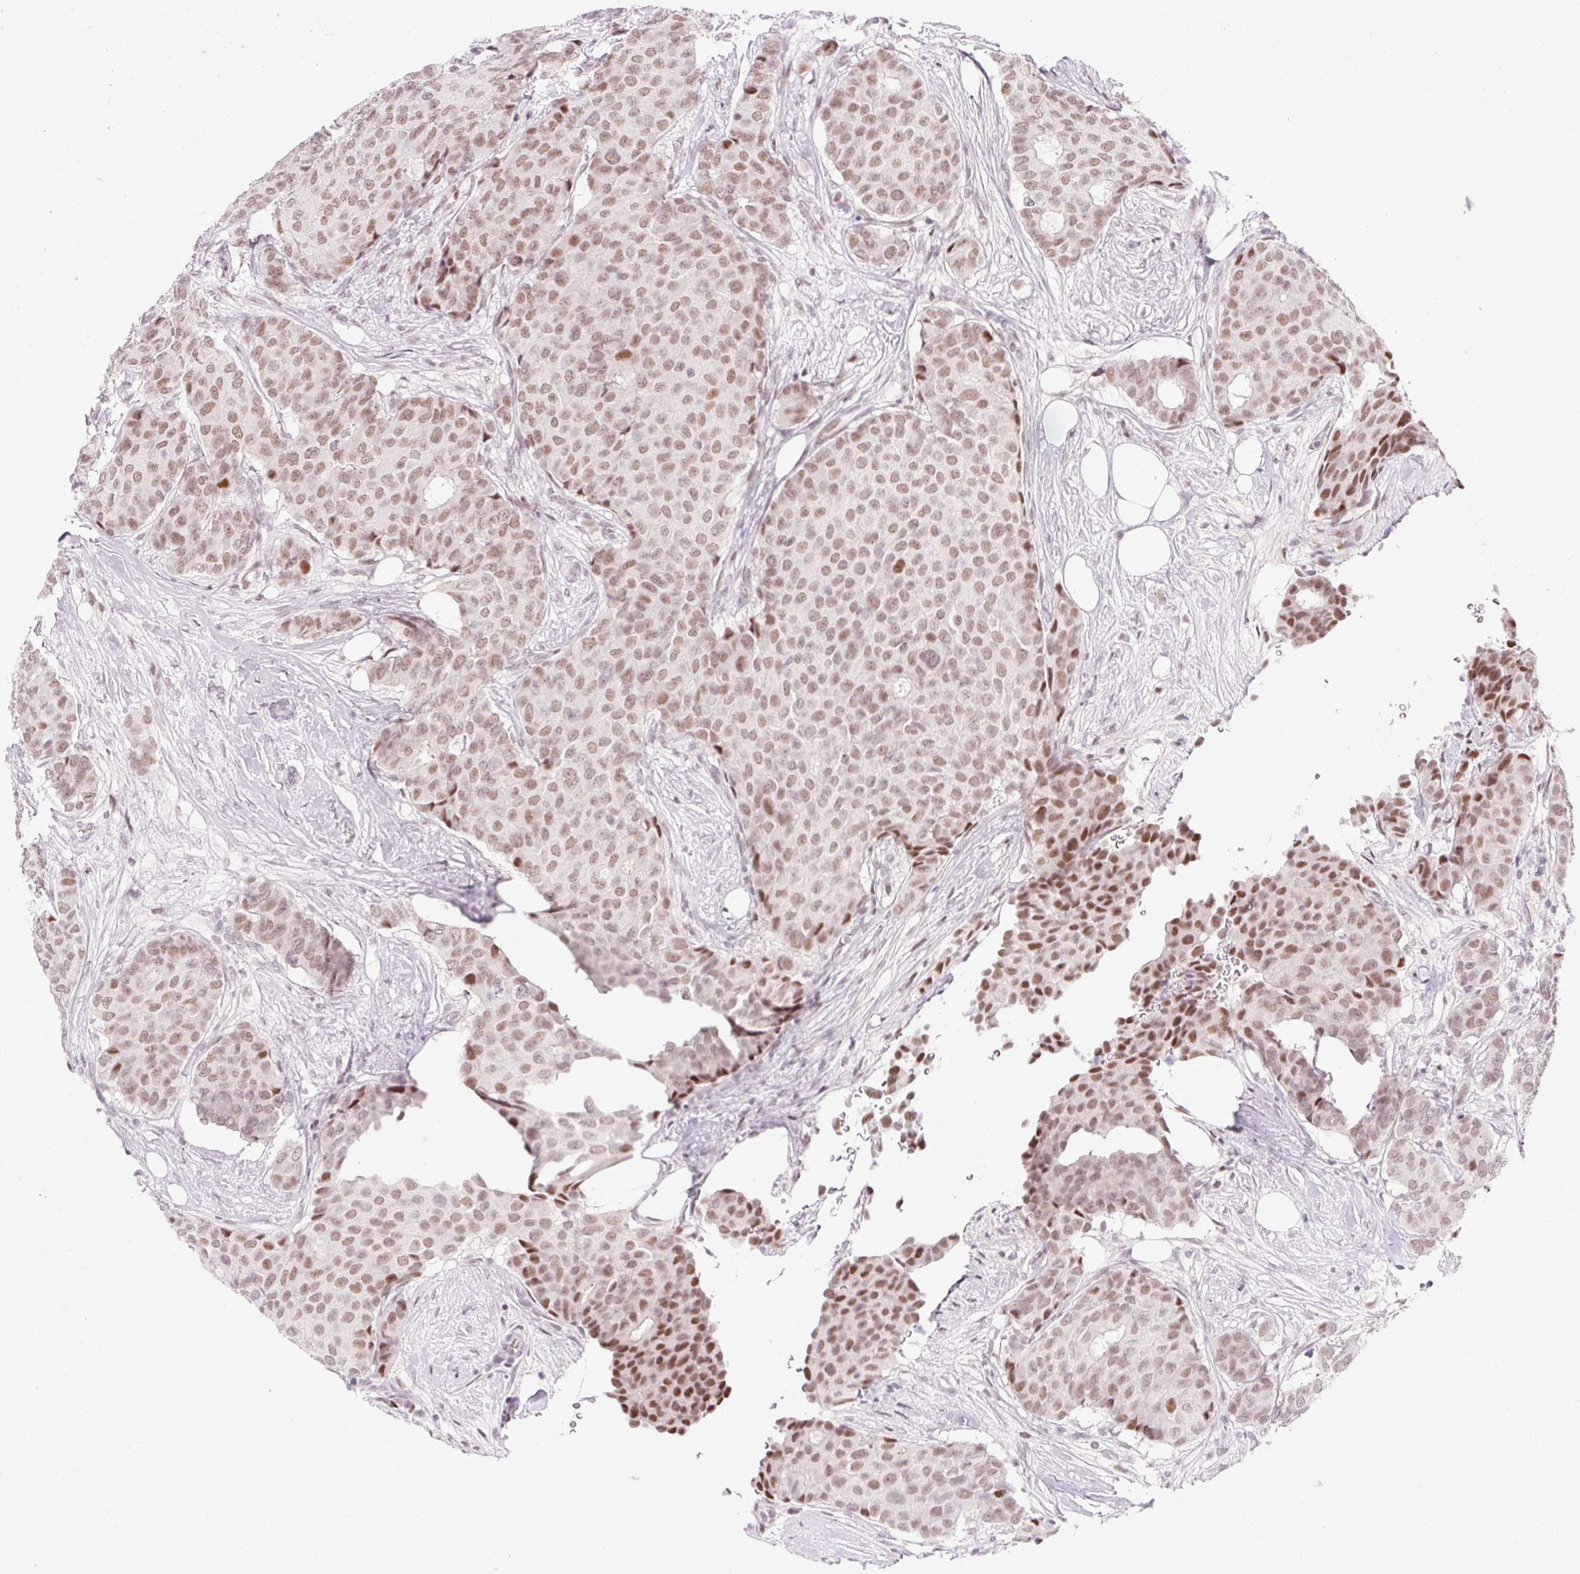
{"staining": {"intensity": "moderate", "quantity": ">75%", "location": "nuclear"}, "tissue": "breast cancer", "cell_type": "Tumor cells", "image_type": "cancer", "snomed": [{"axis": "morphology", "description": "Duct carcinoma"}, {"axis": "topography", "description": "Breast"}], "caption": "The photomicrograph reveals immunohistochemical staining of breast cancer (intraductal carcinoma). There is moderate nuclear expression is appreciated in about >75% of tumor cells.", "gene": "H2BW1", "patient": {"sex": "female", "age": 75}}